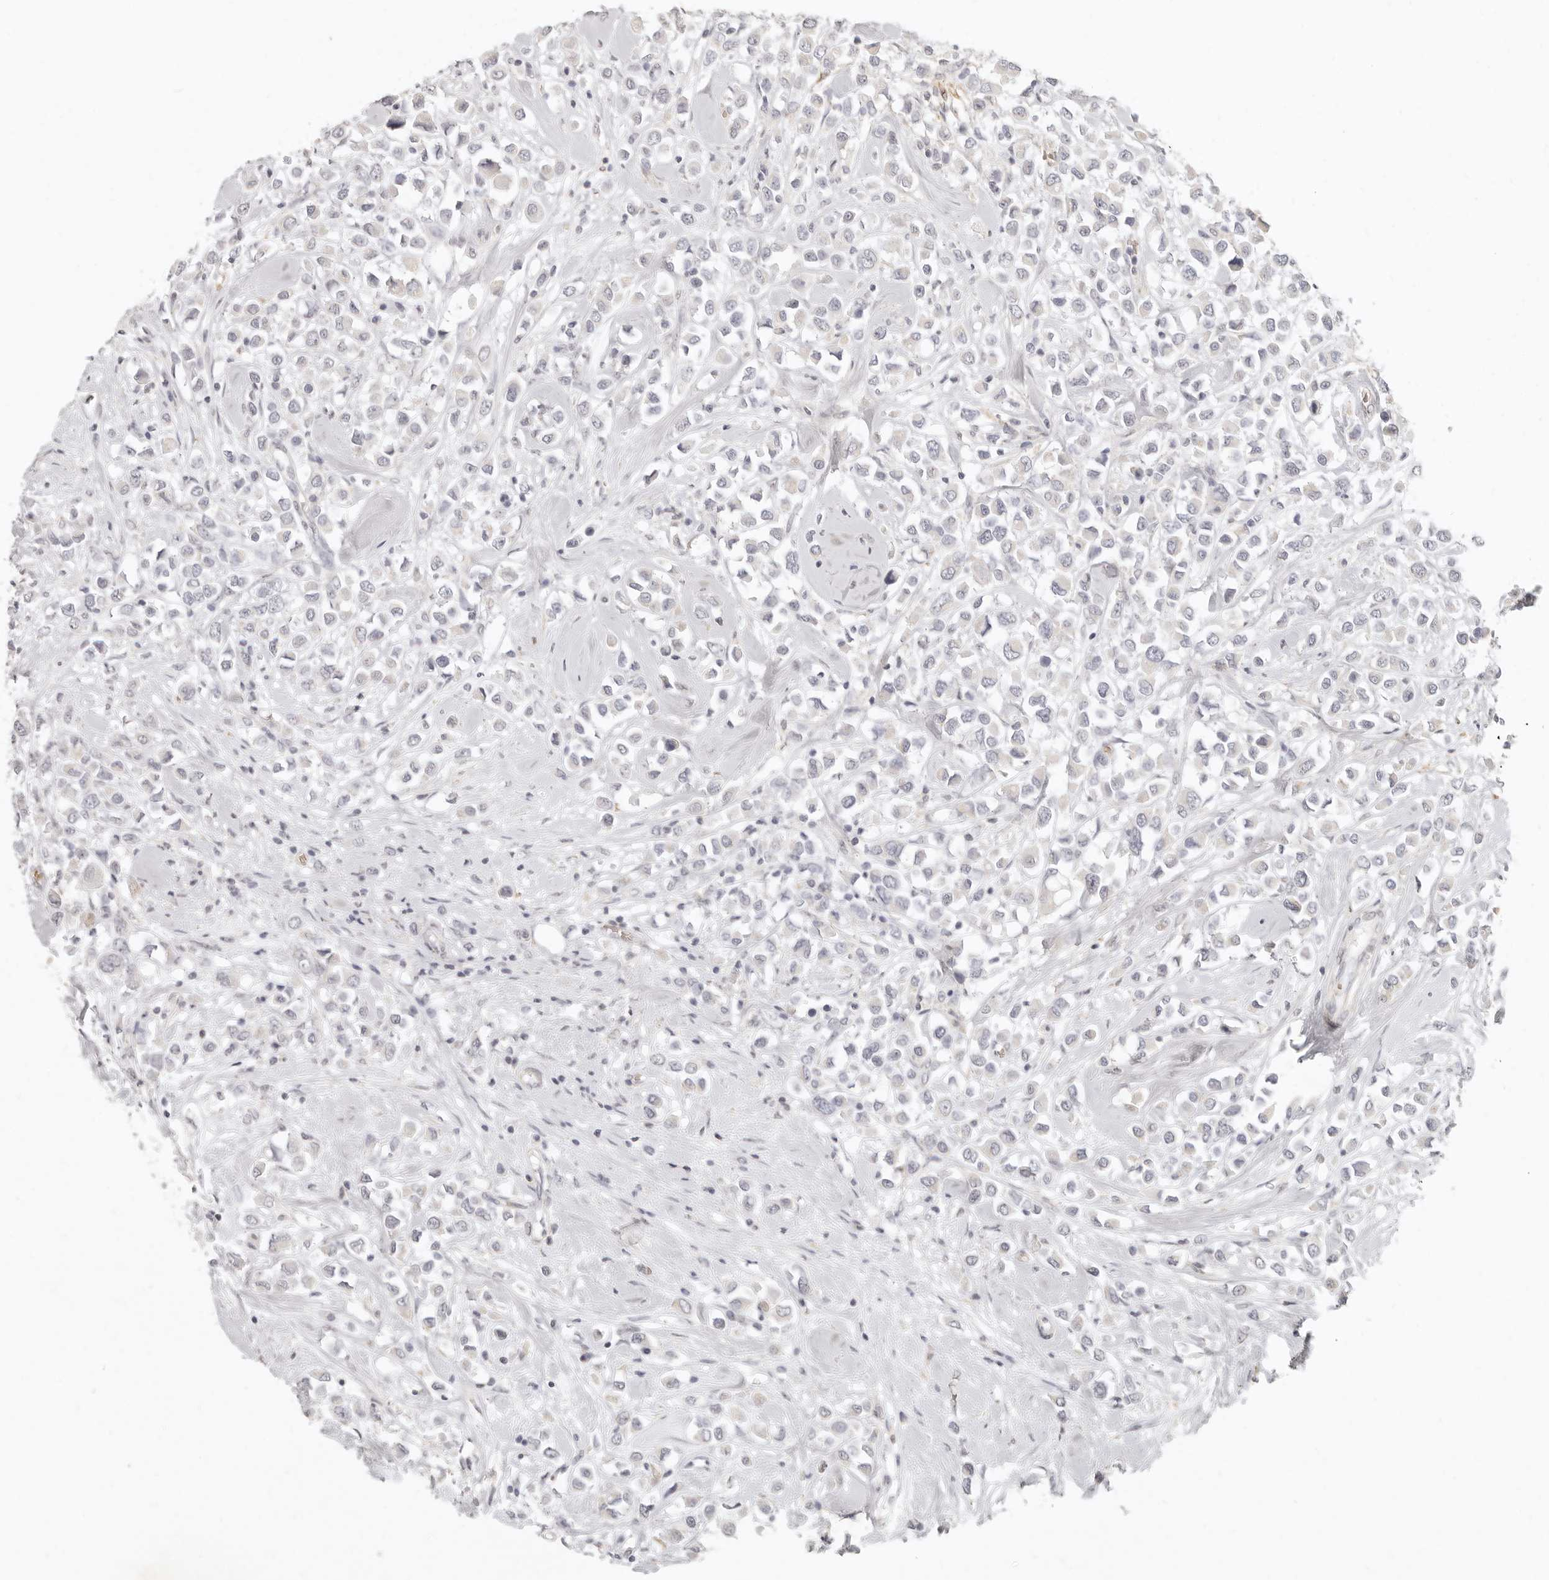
{"staining": {"intensity": "negative", "quantity": "none", "location": "none"}, "tissue": "breast cancer", "cell_type": "Tumor cells", "image_type": "cancer", "snomed": [{"axis": "morphology", "description": "Duct carcinoma"}, {"axis": "topography", "description": "Breast"}], "caption": "A high-resolution histopathology image shows immunohistochemistry staining of breast cancer (infiltrating ductal carcinoma), which reveals no significant expression in tumor cells. Brightfield microscopy of immunohistochemistry (IHC) stained with DAB (brown) and hematoxylin (blue), captured at high magnification.", "gene": "NIBAN1", "patient": {"sex": "female", "age": 61}}